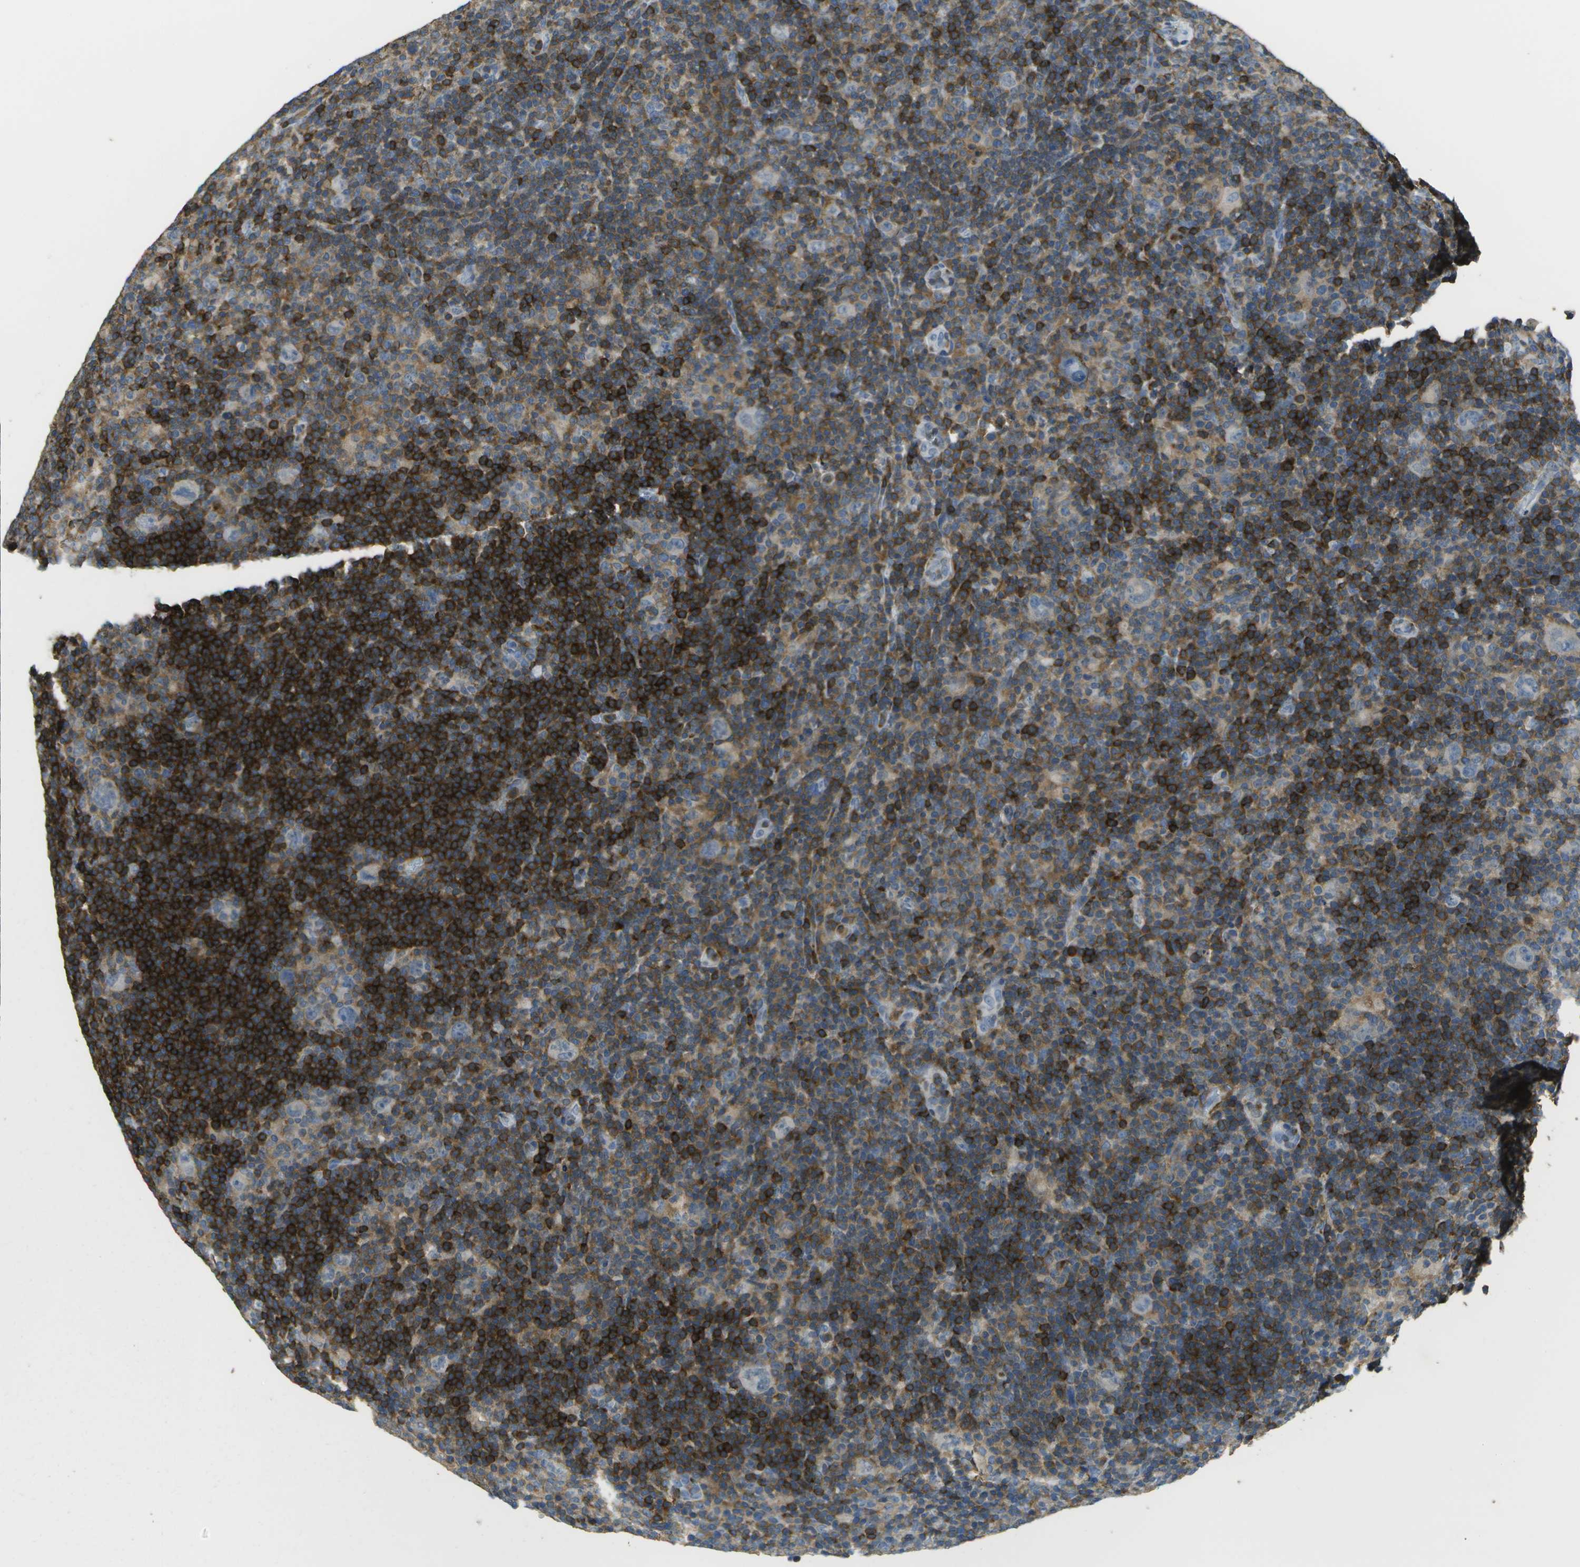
{"staining": {"intensity": "negative", "quantity": "none", "location": "none"}, "tissue": "lymphoma", "cell_type": "Tumor cells", "image_type": "cancer", "snomed": [{"axis": "morphology", "description": "Hodgkin's disease, NOS"}, {"axis": "topography", "description": "Lymph node"}], "caption": "This is a photomicrograph of immunohistochemistry staining of Hodgkin's disease, which shows no positivity in tumor cells.", "gene": "RCSD1", "patient": {"sex": "female", "age": 57}}